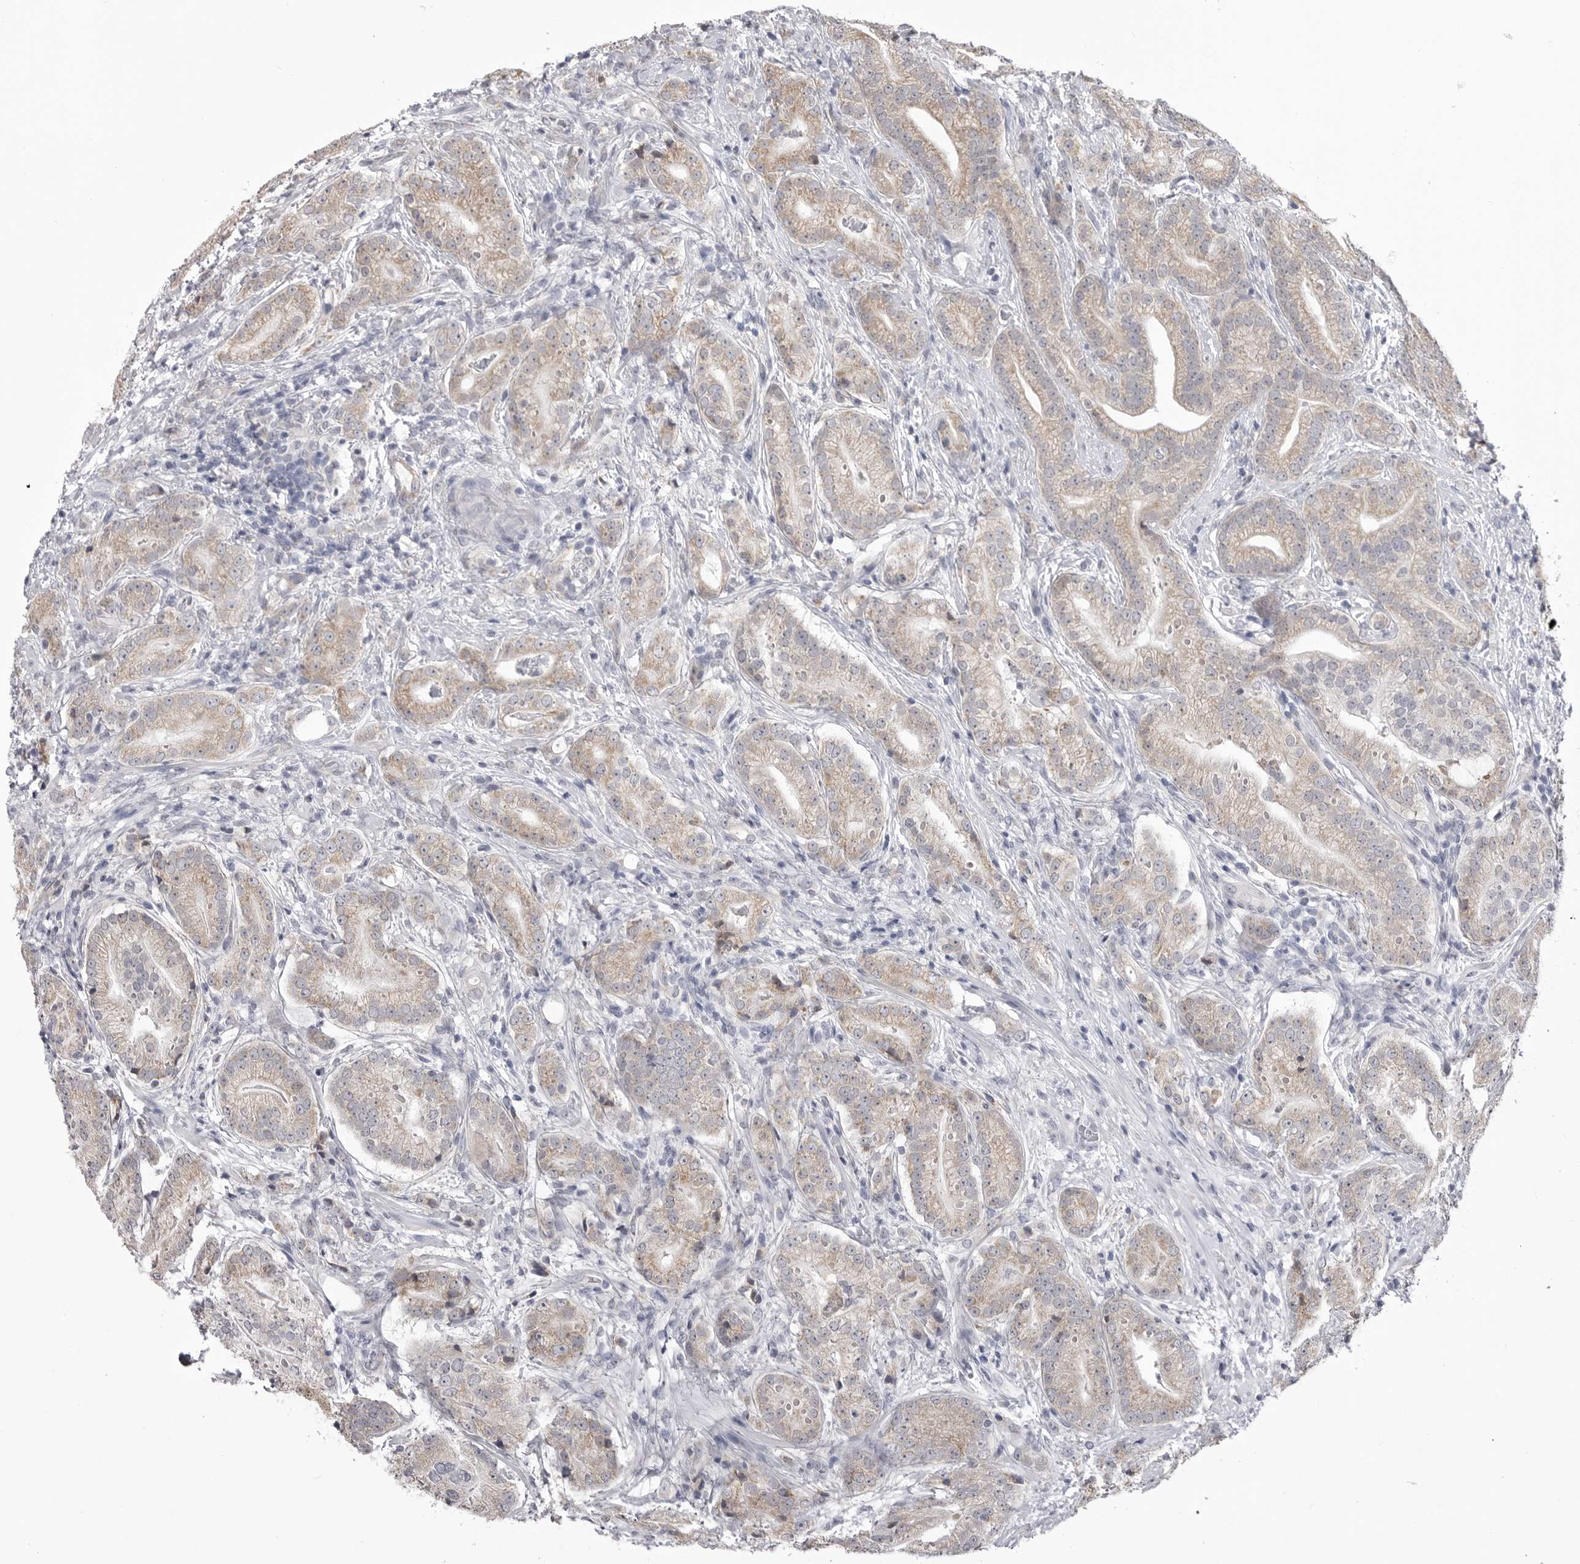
{"staining": {"intensity": "weak", "quantity": ">75%", "location": "cytoplasmic/membranous"}, "tissue": "prostate cancer", "cell_type": "Tumor cells", "image_type": "cancer", "snomed": [{"axis": "morphology", "description": "Adenocarcinoma, High grade"}, {"axis": "topography", "description": "Prostate"}], "caption": "Weak cytoplasmic/membranous protein staining is identified in approximately >75% of tumor cells in prostate adenocarcinoma (high-grade).", "gene": "FH", "patient": {"sex": "male", "age": 57}}